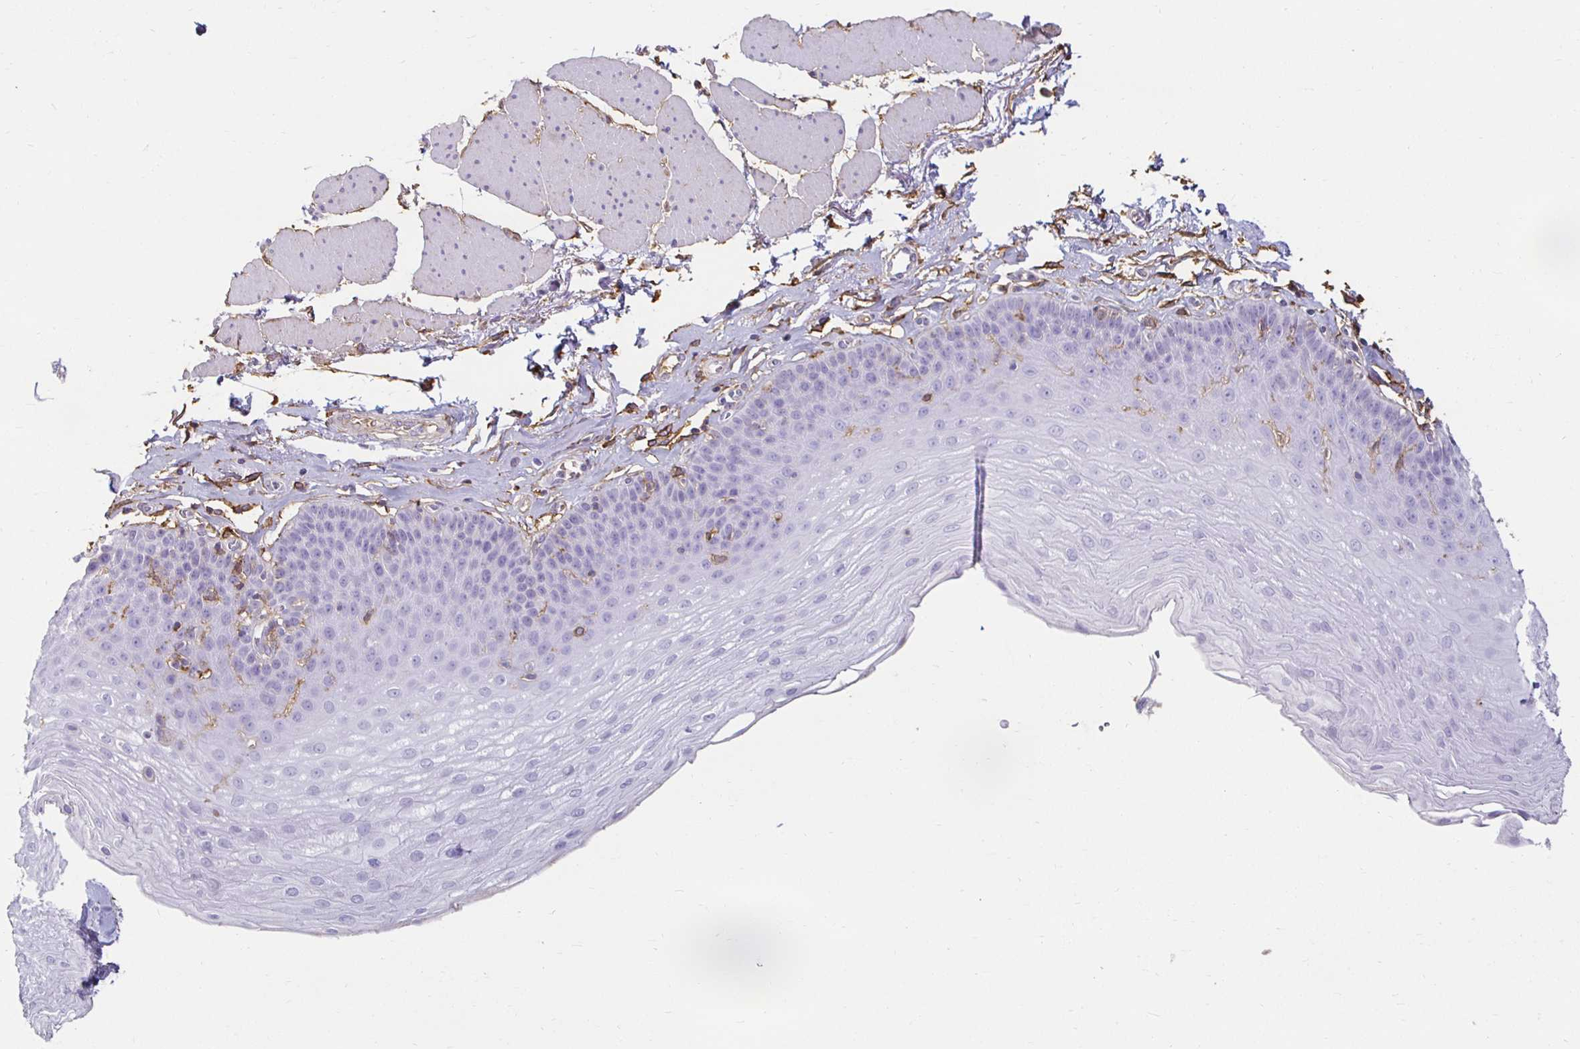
{"staining": {"intensity": "negative", "quantity": "none", "location": "none"}, "tissue": "esophagus", "cell_type": "Squamous epithelial cells", "image_type": "normal", "snomed": [{"axis": "morphology", "description": "Normal tissue, NOS"}, {"axis": "topography", "description": "Esophagus"}], "caption": "An immunohistochemistry (IHC) micrograph of unremarkable esophagus is shown. There is no staining in squamous epithelial cells of esophagus. (Immunohistochemistry (ihc), brightfield microscopy, high magnification).", "gene": "TAS1R3", "patient": {"sex": "female", "age": 81}}